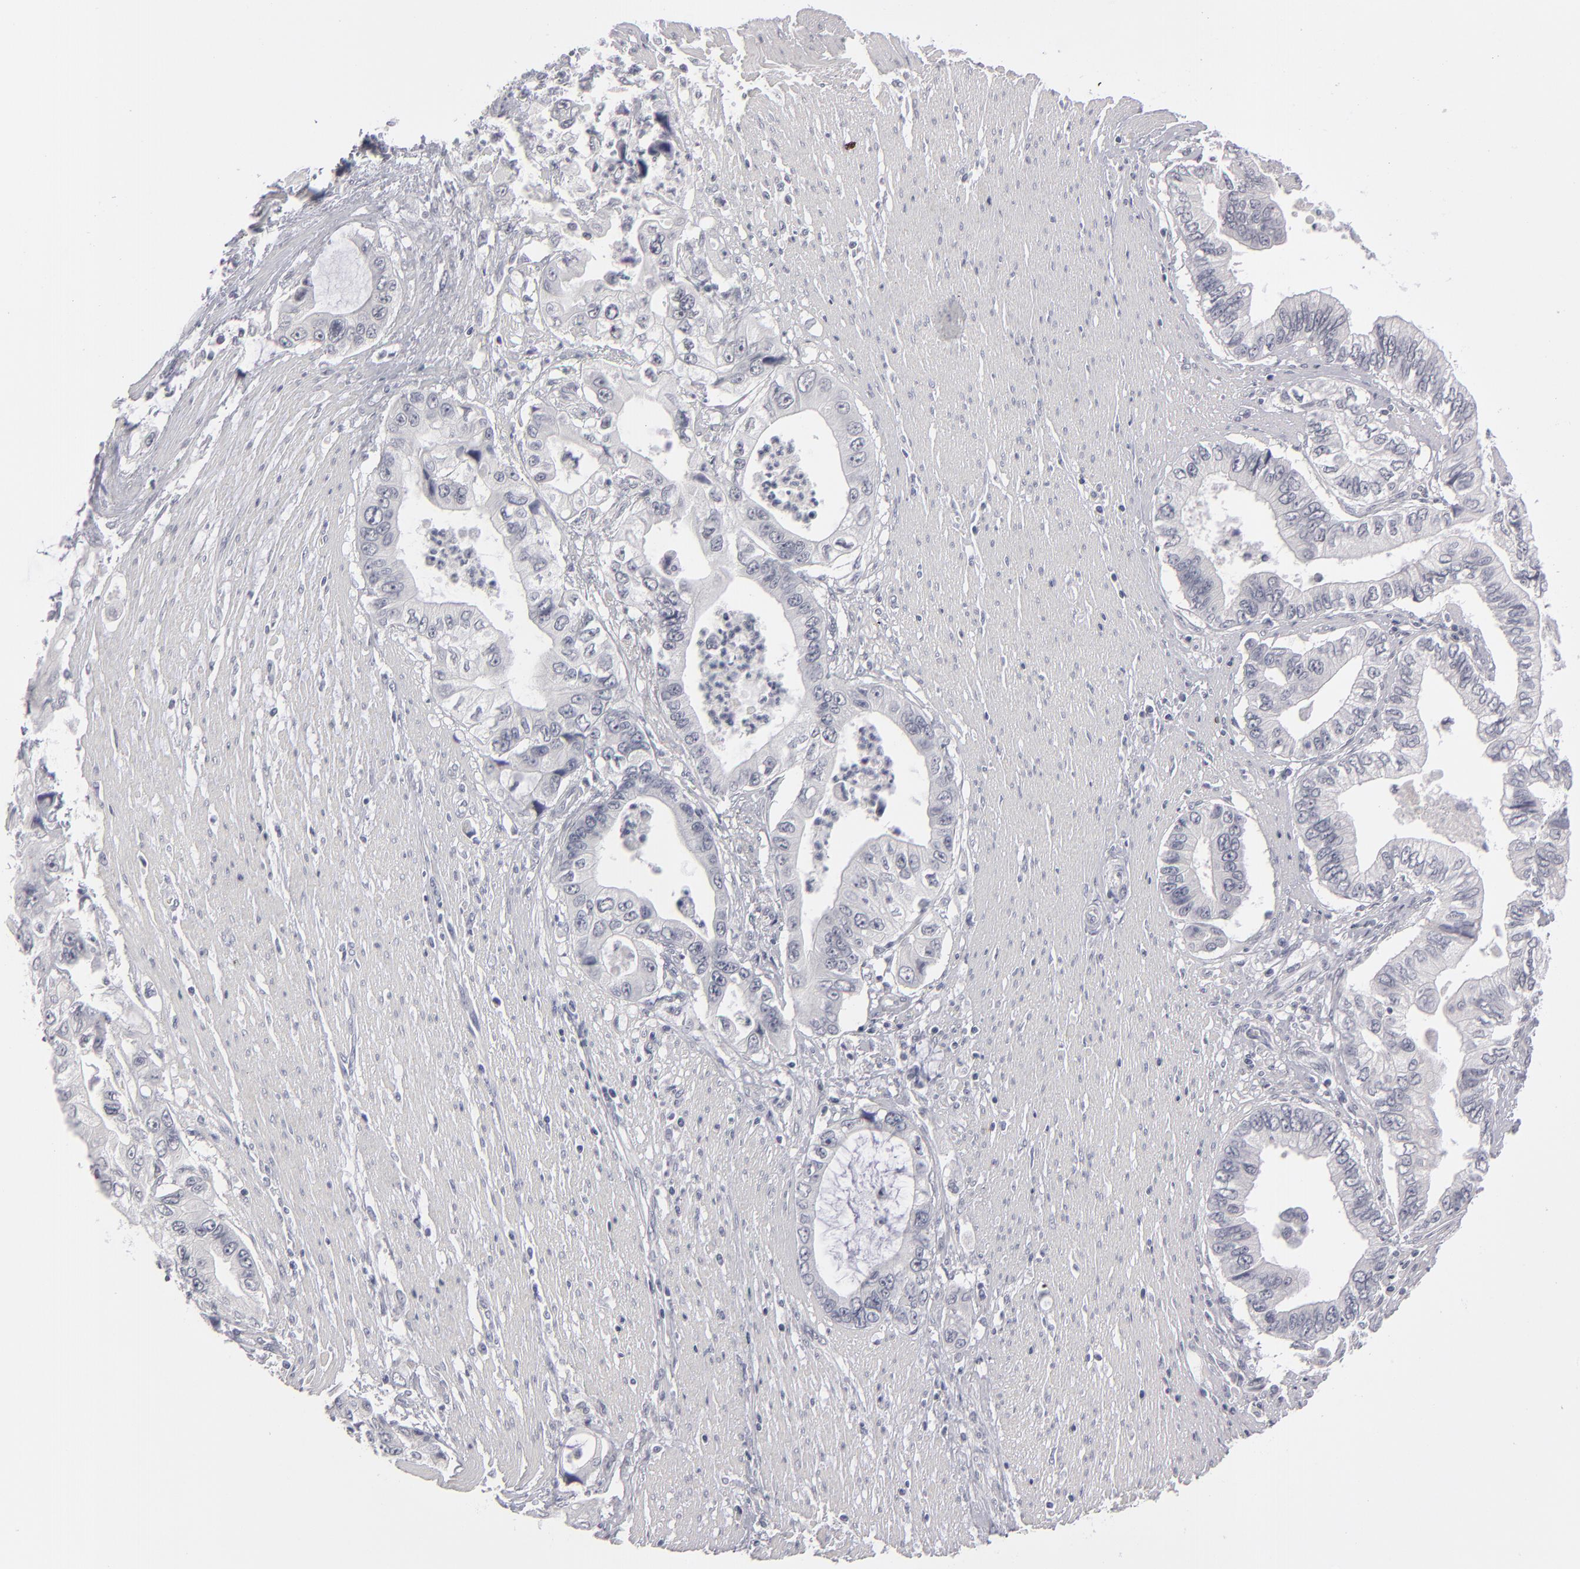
{"staining": {"intensity": "negative", "quantity": "none", "location": "none"}, "tissue": "pancreatic cancer", "cell_type": "Tumor cells", "image_type": "cancer", "snomed": [{"axis": "morphology", "description": "Adenocarcinoma, NOS"}, {"axis": "topography", "description": "Pancreas"}, {"axis": "topography", "description": "Stomach, upper"}], "caption": "Tumor cells show no significant protein staining in pancreatic cancer.", "gene": "KIAA1210", "patient": {"sex": "male", "age": 77}}